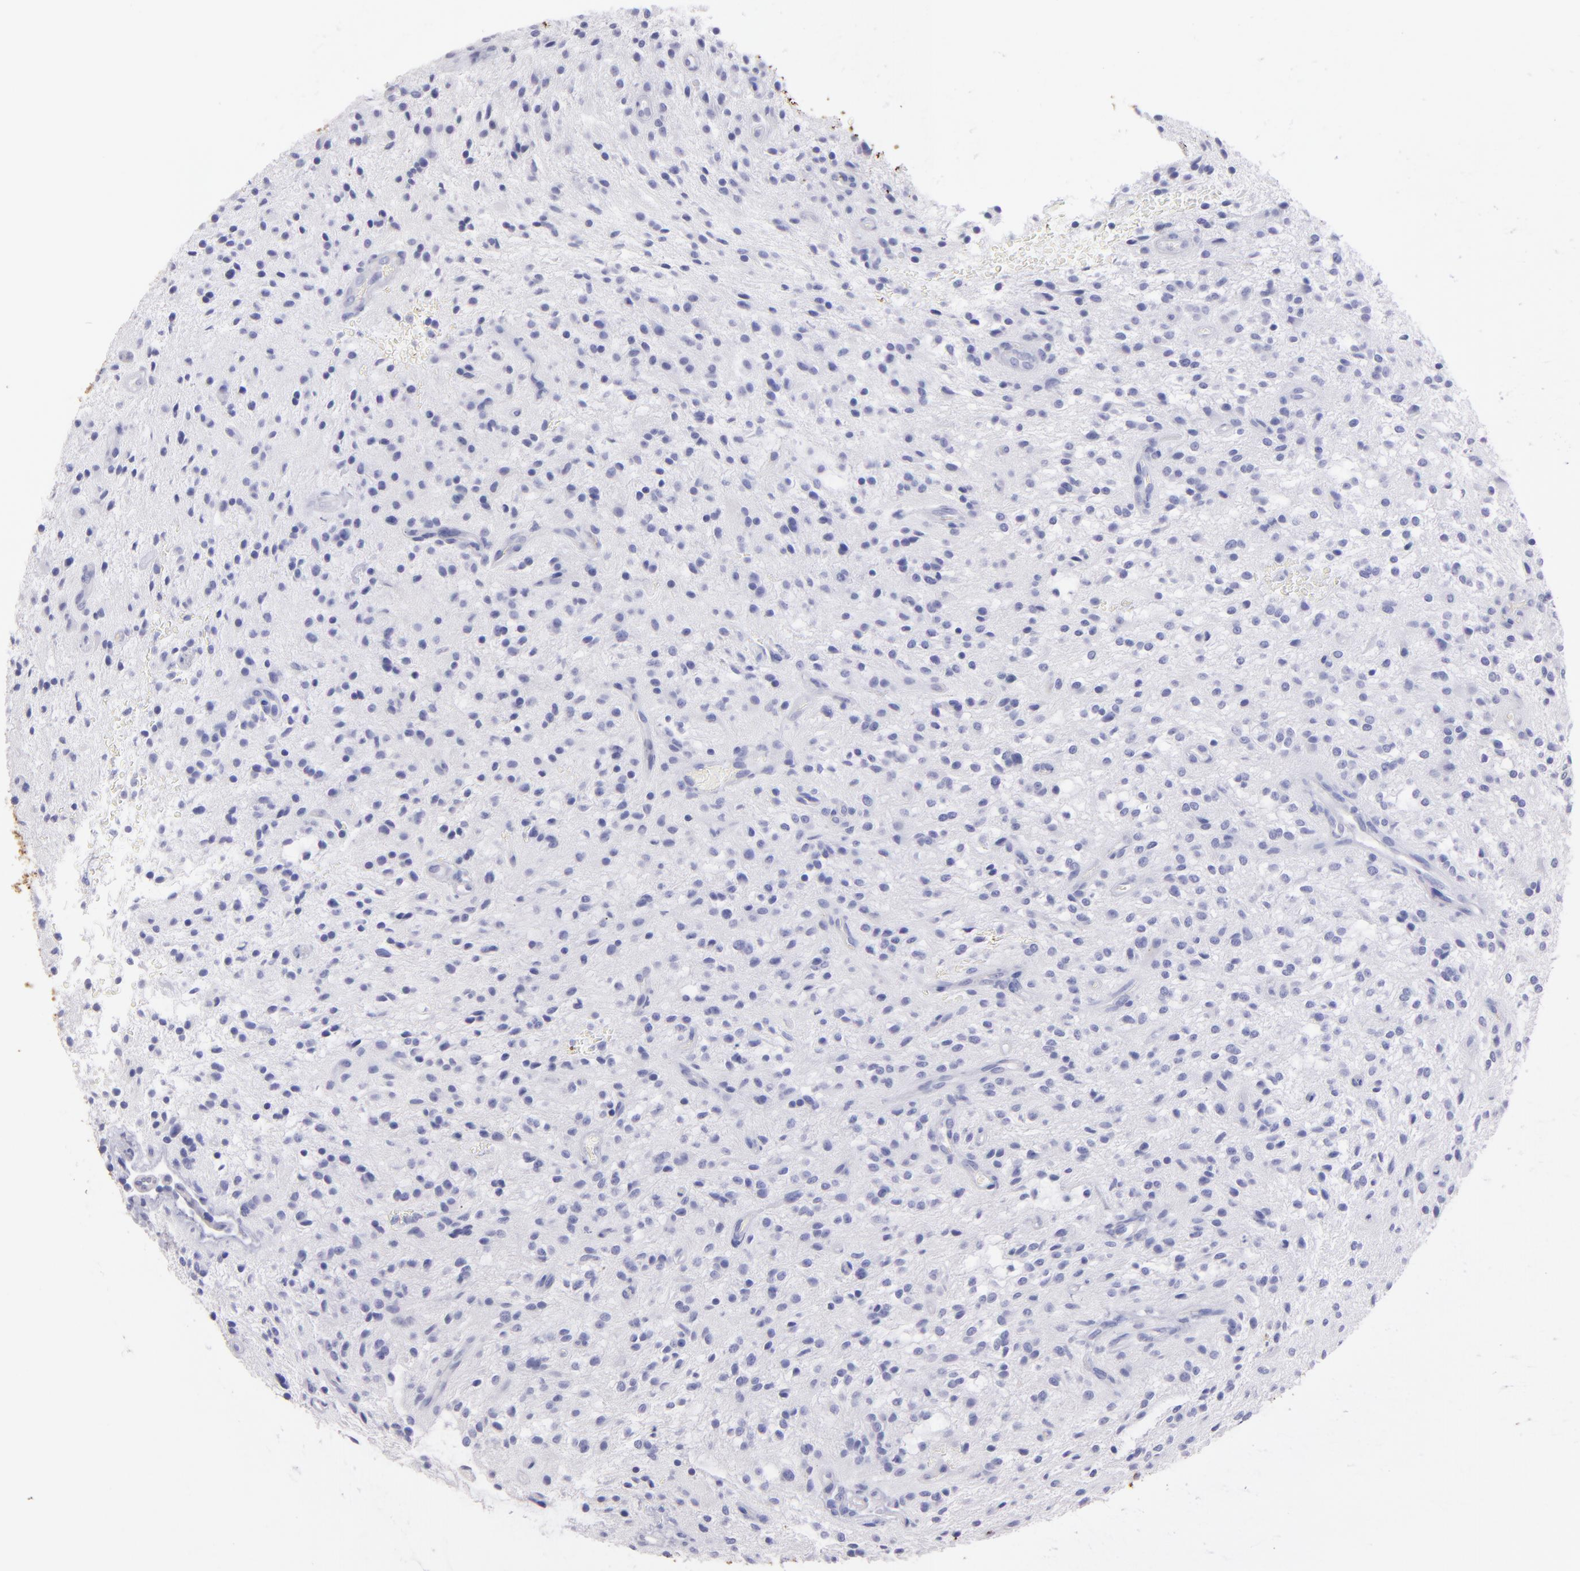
{"staining": {"intensity": "negative", "quantity": "none", "location": "none"}, "tissue": "glioma", "cell_type": "Tumor cells", "image_type": "cancer", "snomed": [{"axis": "morphology", "description": "Glioma, malignant, NOS"}, {"axis": "topography", "description": "Cerebellum"}], "caption": "A micrograph of human glioma (malignant) is negative for staining in tumor cells.", "gene": "TG", "patient": {"sex": "female", "age": 10}}